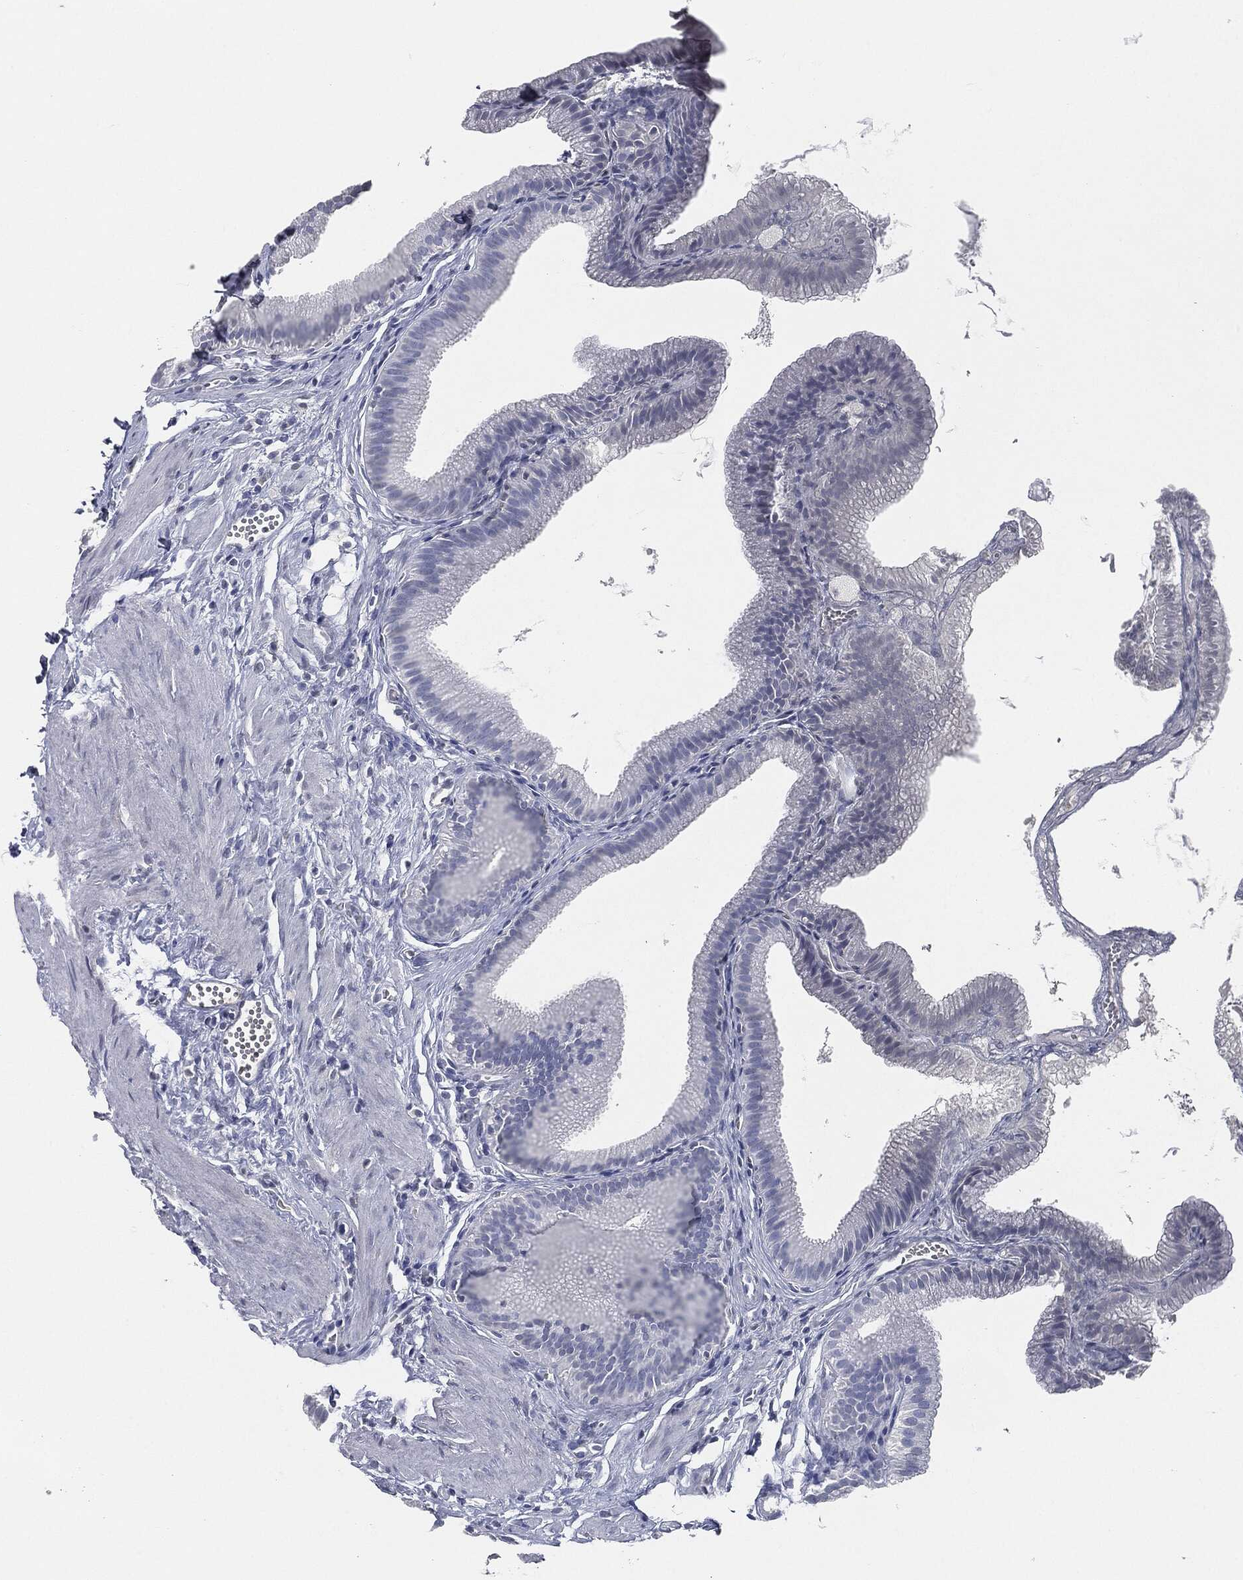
{"staining": {"intensity": "negative", "quantity": "none", "location": "none"}, "tissue": "gallbladder", "cell_type": "Glandular cells", "image_type": "normal", "snomed": [{"axis": "morphology", "description": "Normal tissue, NOS"}, {"axis": "topography", "description": "Gallbladder"}], "caption": "Micrograph shows no significant protein positivity in glandular cells of unremarkable gallbladder.", "gene": "SIGLEC7", "patient": {"sex": "male", "age": 38}}